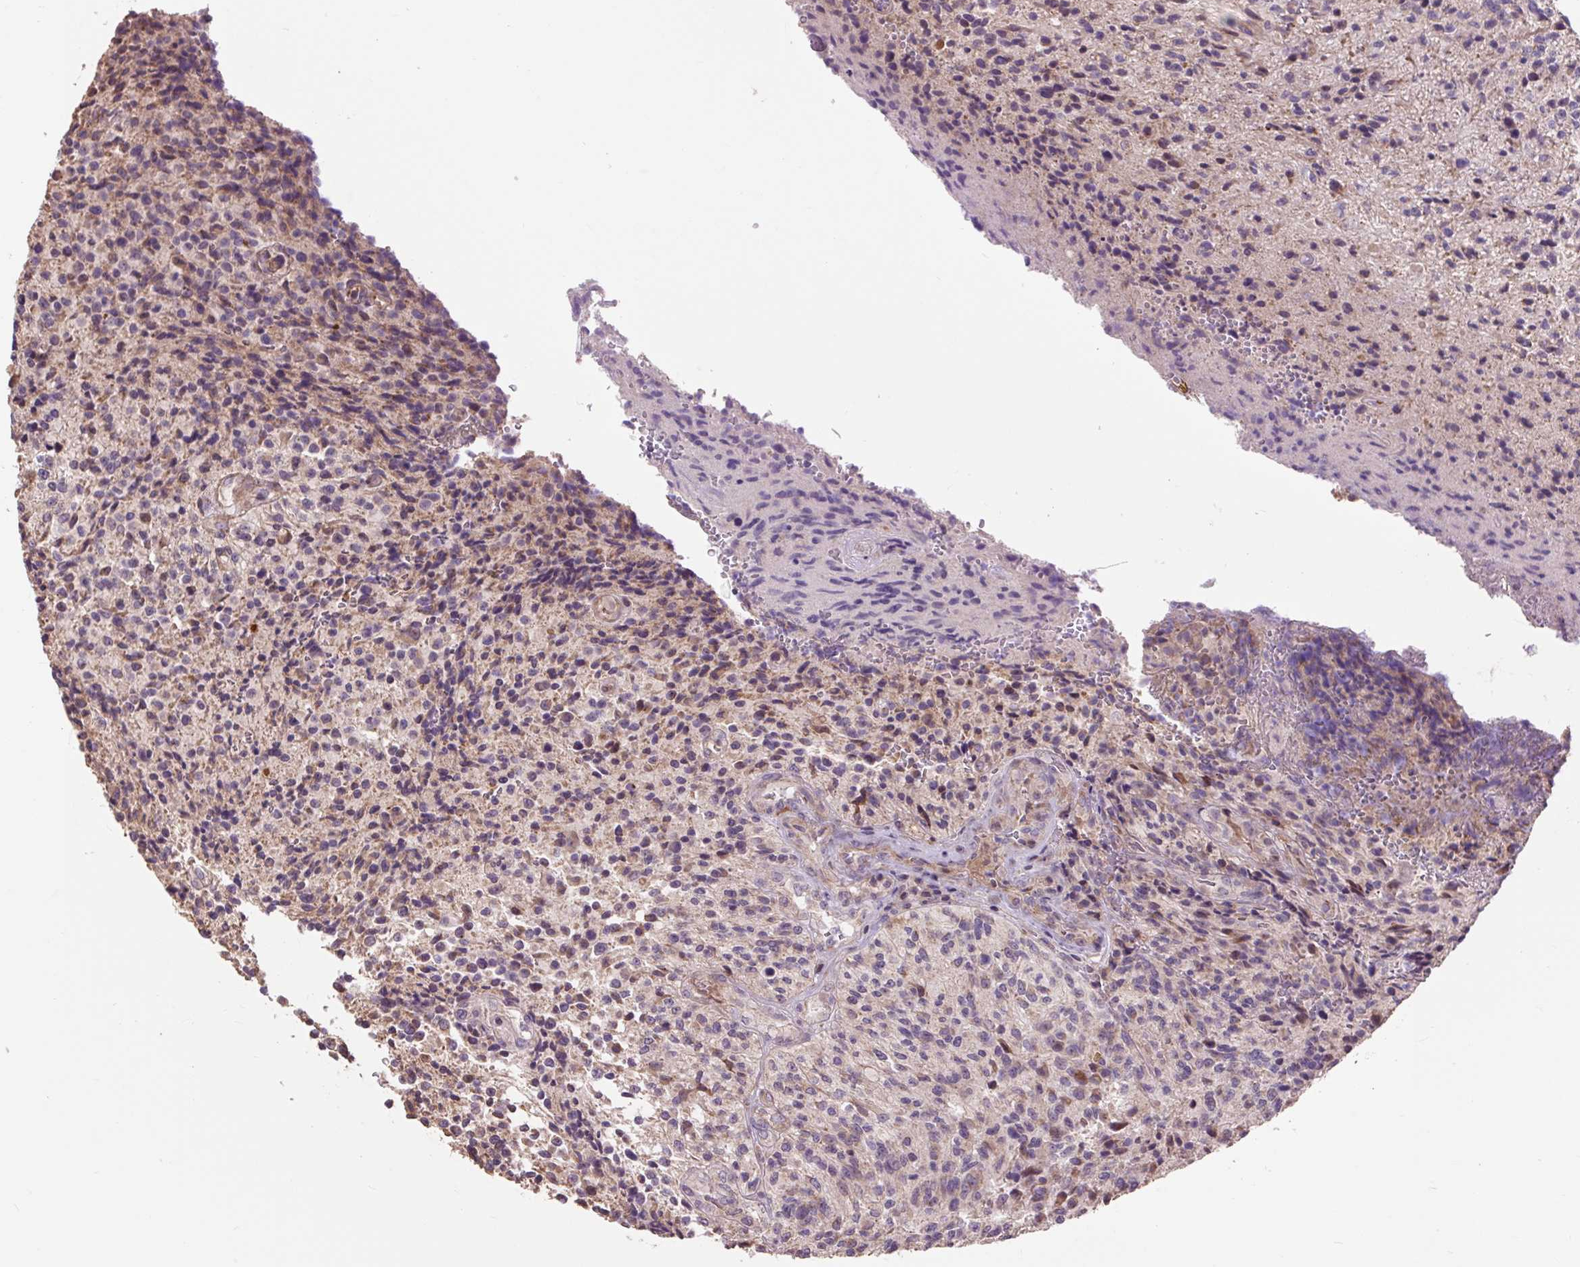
{"staining": {"intensity": "weak", "quantity": "<25%", "location": "cytoplasmic/membranous"}, "tissue": "glioma", "cell_type": "Tumor cells", "image_type": "cancer", "snomed": [{"axis": "morphology", "description": "Normal tissue, NOS"}, {"axis": "morphology", "description": "Glioma, malignant, High grade"}, {"axis": "topography", "description": "Cerebral cortex"}], "caption": "Protein analysis of malignant glioma (high-grade) exhibits no significant expression in tumor cells. (Stains: DAB (3,3'-diaminobenzidine) immunohistochemistry (IHC) with hematoxylin counter stain, Microscopy: brightfield microscopy at high magnification).", "gene": "PRIMPOL", "patient": {"sex": "male", "age": 56}}